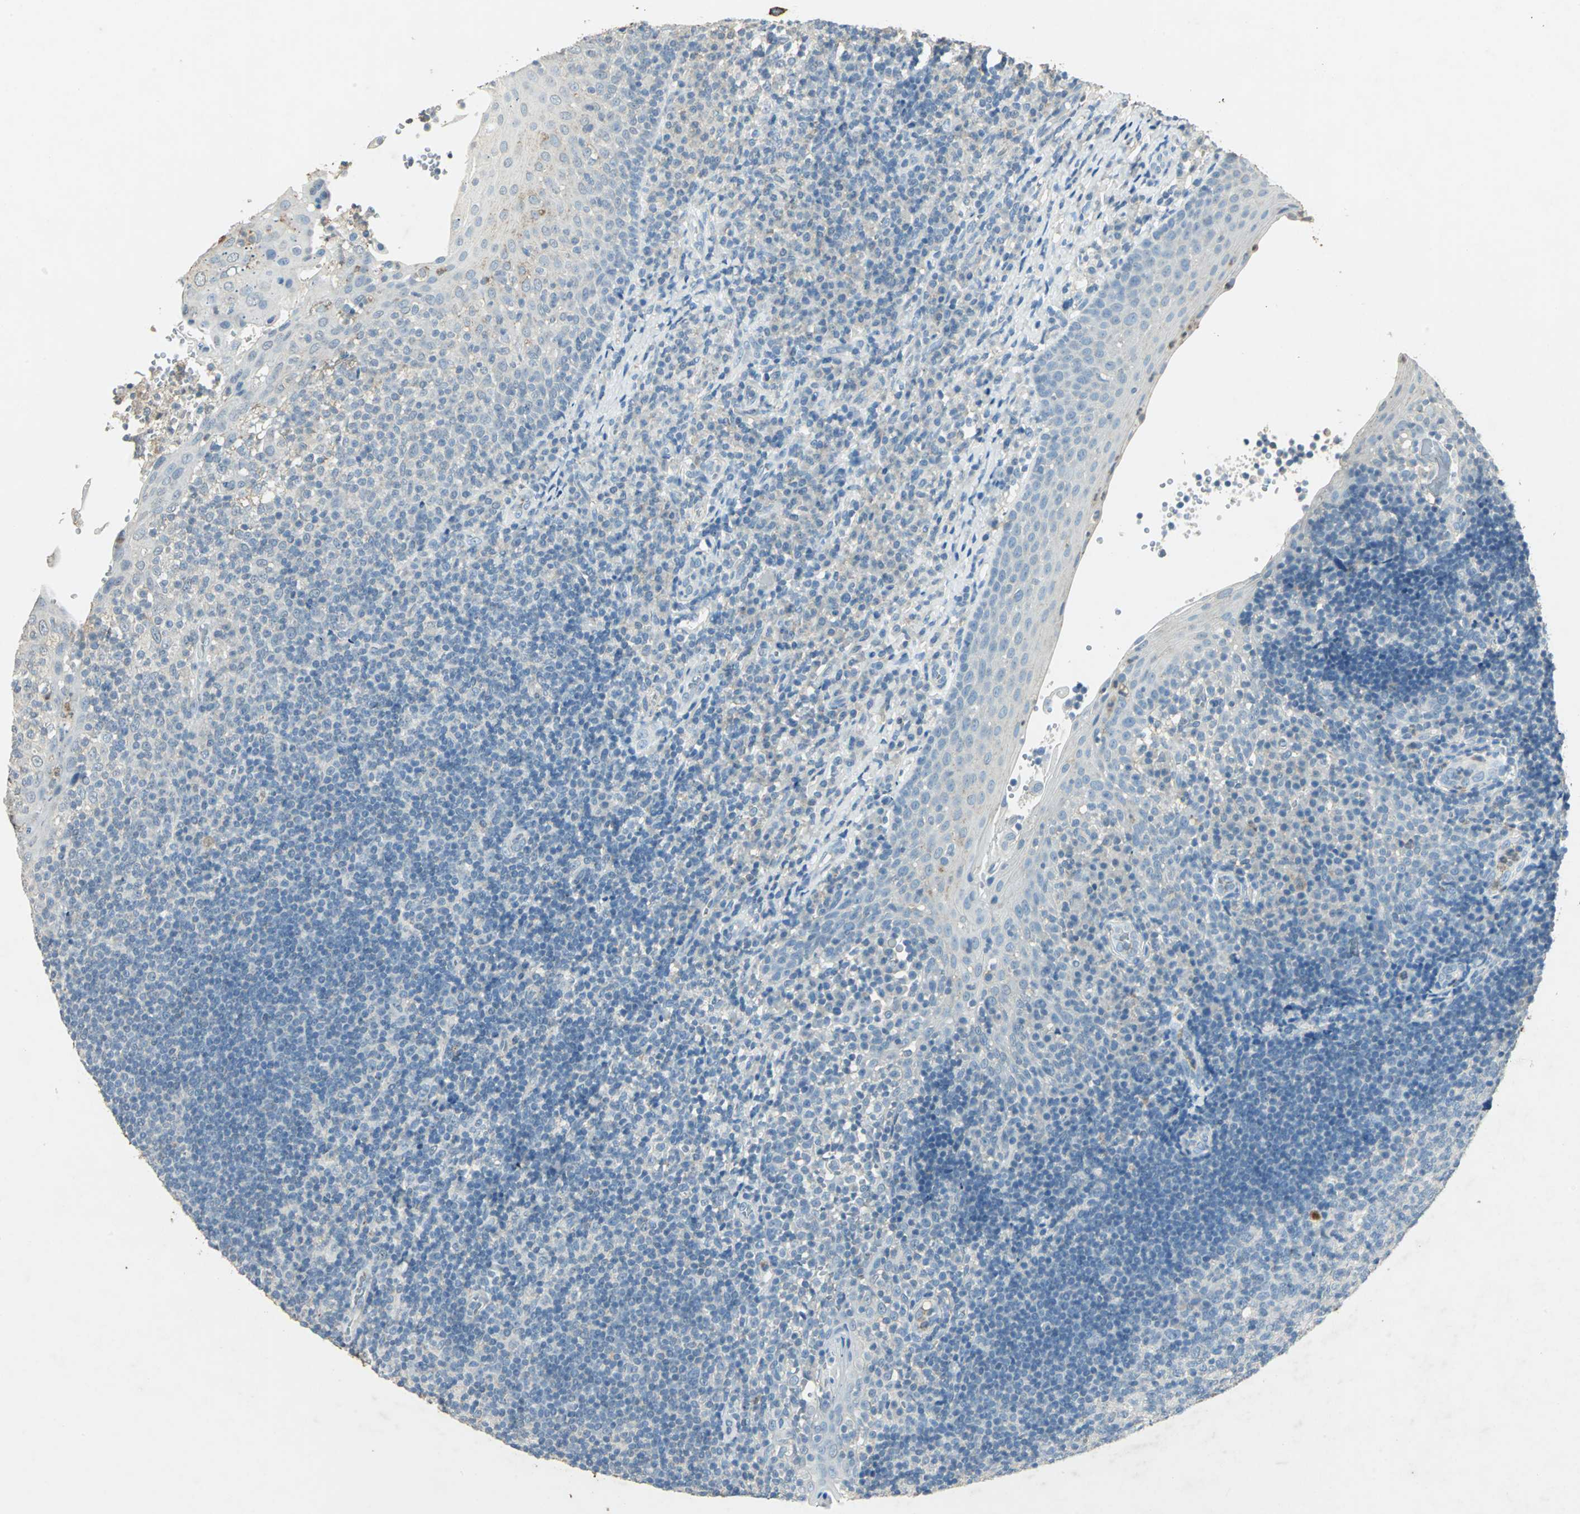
{"staining": {"intensity": "negative", "quantity": "none", "location": "none"}, "tissue": "tonsil", "cell_type": "Germinal center cells", "image_type": "normal", "snomed": [{"axis": "morphology", "description": "Normal tissue, NOS"}, {"axis": "topography", "description": "Tonsil"}], "caption": "High power microscopy histopathology image of an immunohistochemistry (IHC) histopathology image of normal tonsil, revealing no significant positivity in germinal center cells. (Immunohistochemistry (ihc), brightfield microscopy, high magnification).", "gene": "CAMK2B", "patient": {"sex": "female", "age": 40}}